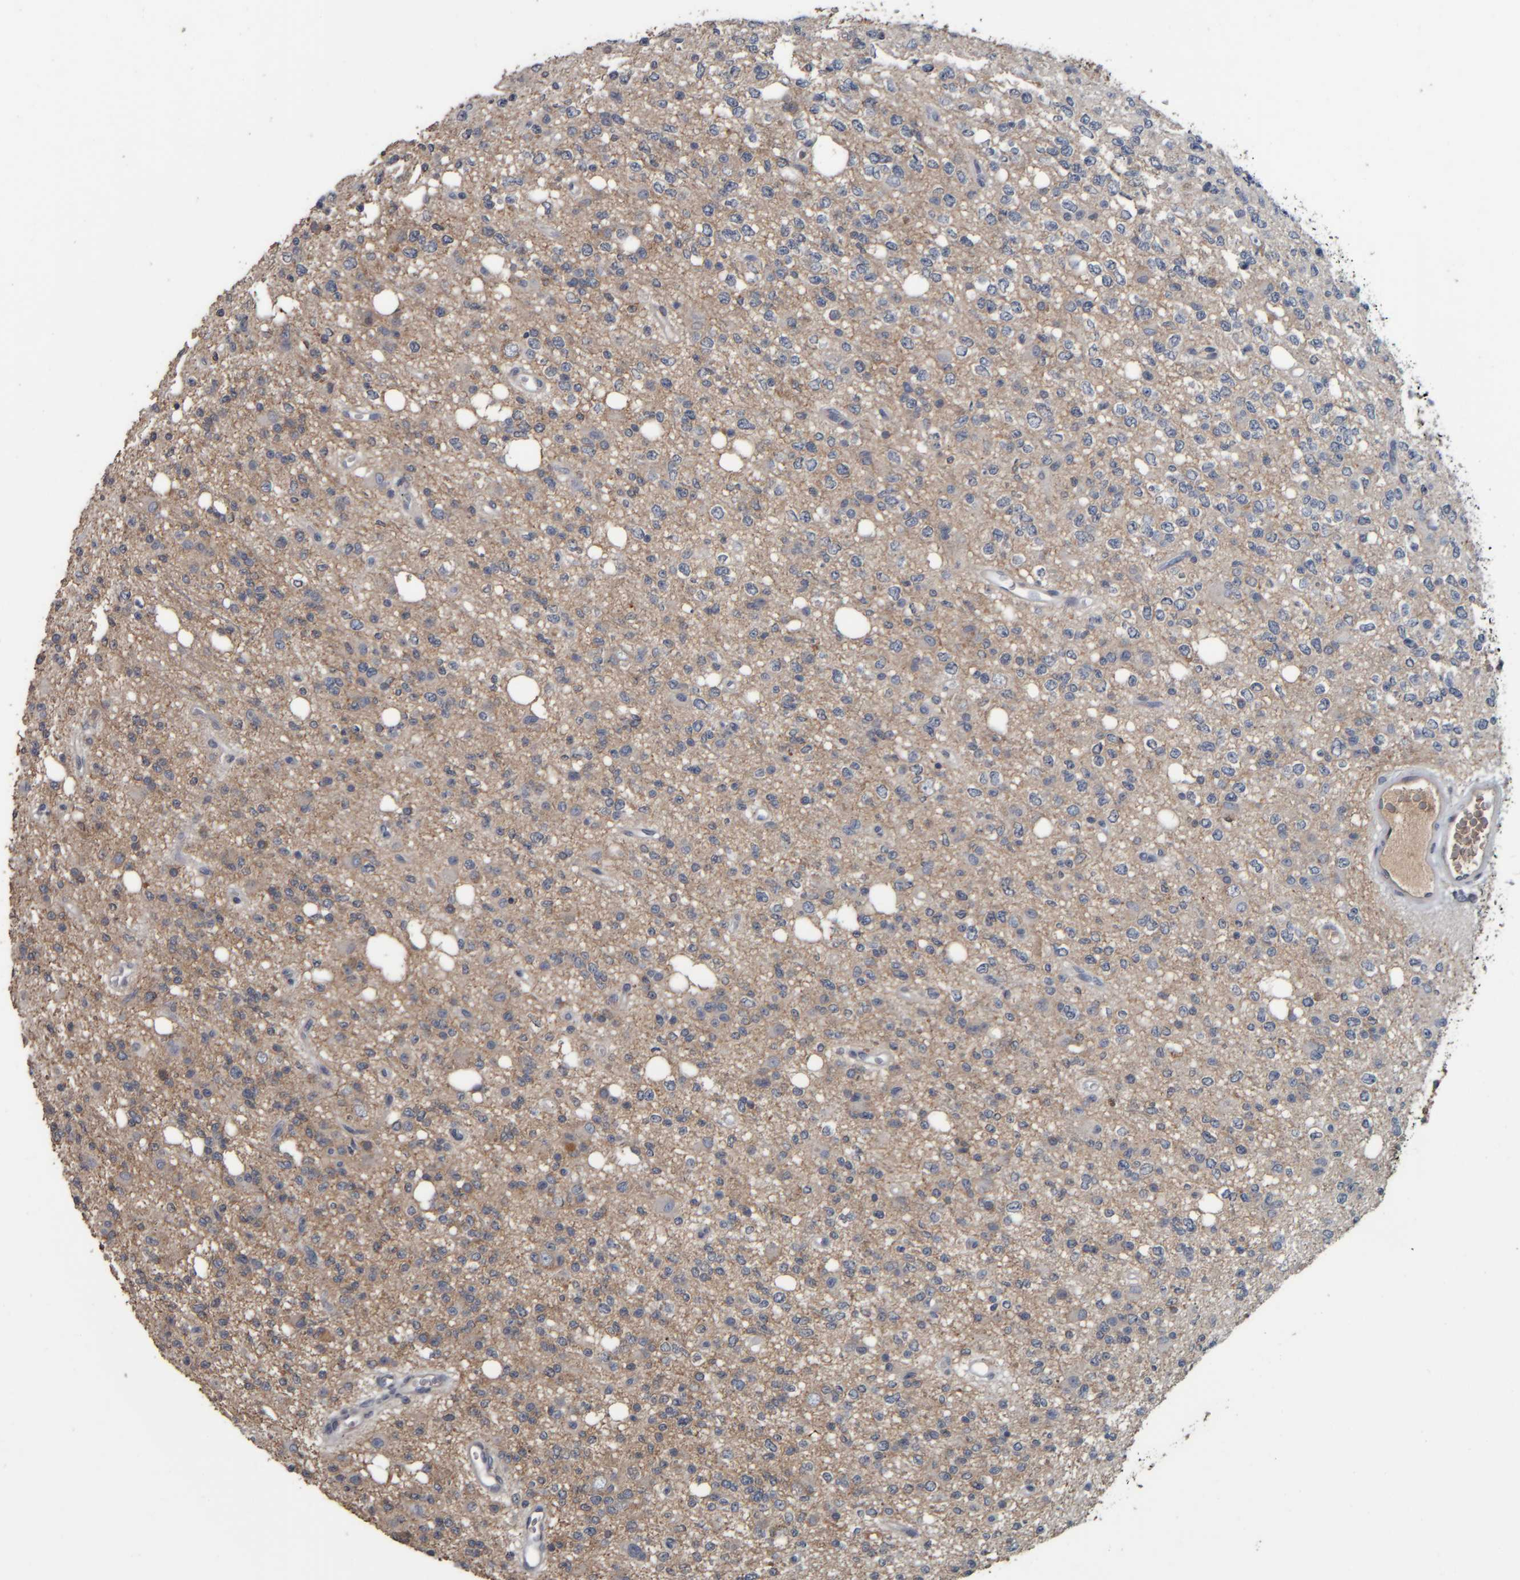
{"staining": {"intensity": "negative", "quantity": "none", "location": "none"}, "tissue": "glioma", "cell_type": "Tumor cells", "image_type": "cancer", "snomed": [{"axis": "morphology", "description": "Glioma, malignant, High grade"}, {"axis": "topography", "description": "Brain"}], "caption": "This is a histopathology image of immunohistochemistry staining of glioma, which shows no expression in tumor cells.", "gene": "CAVIN4", "patient": {"sex": "female", "age": 62}}